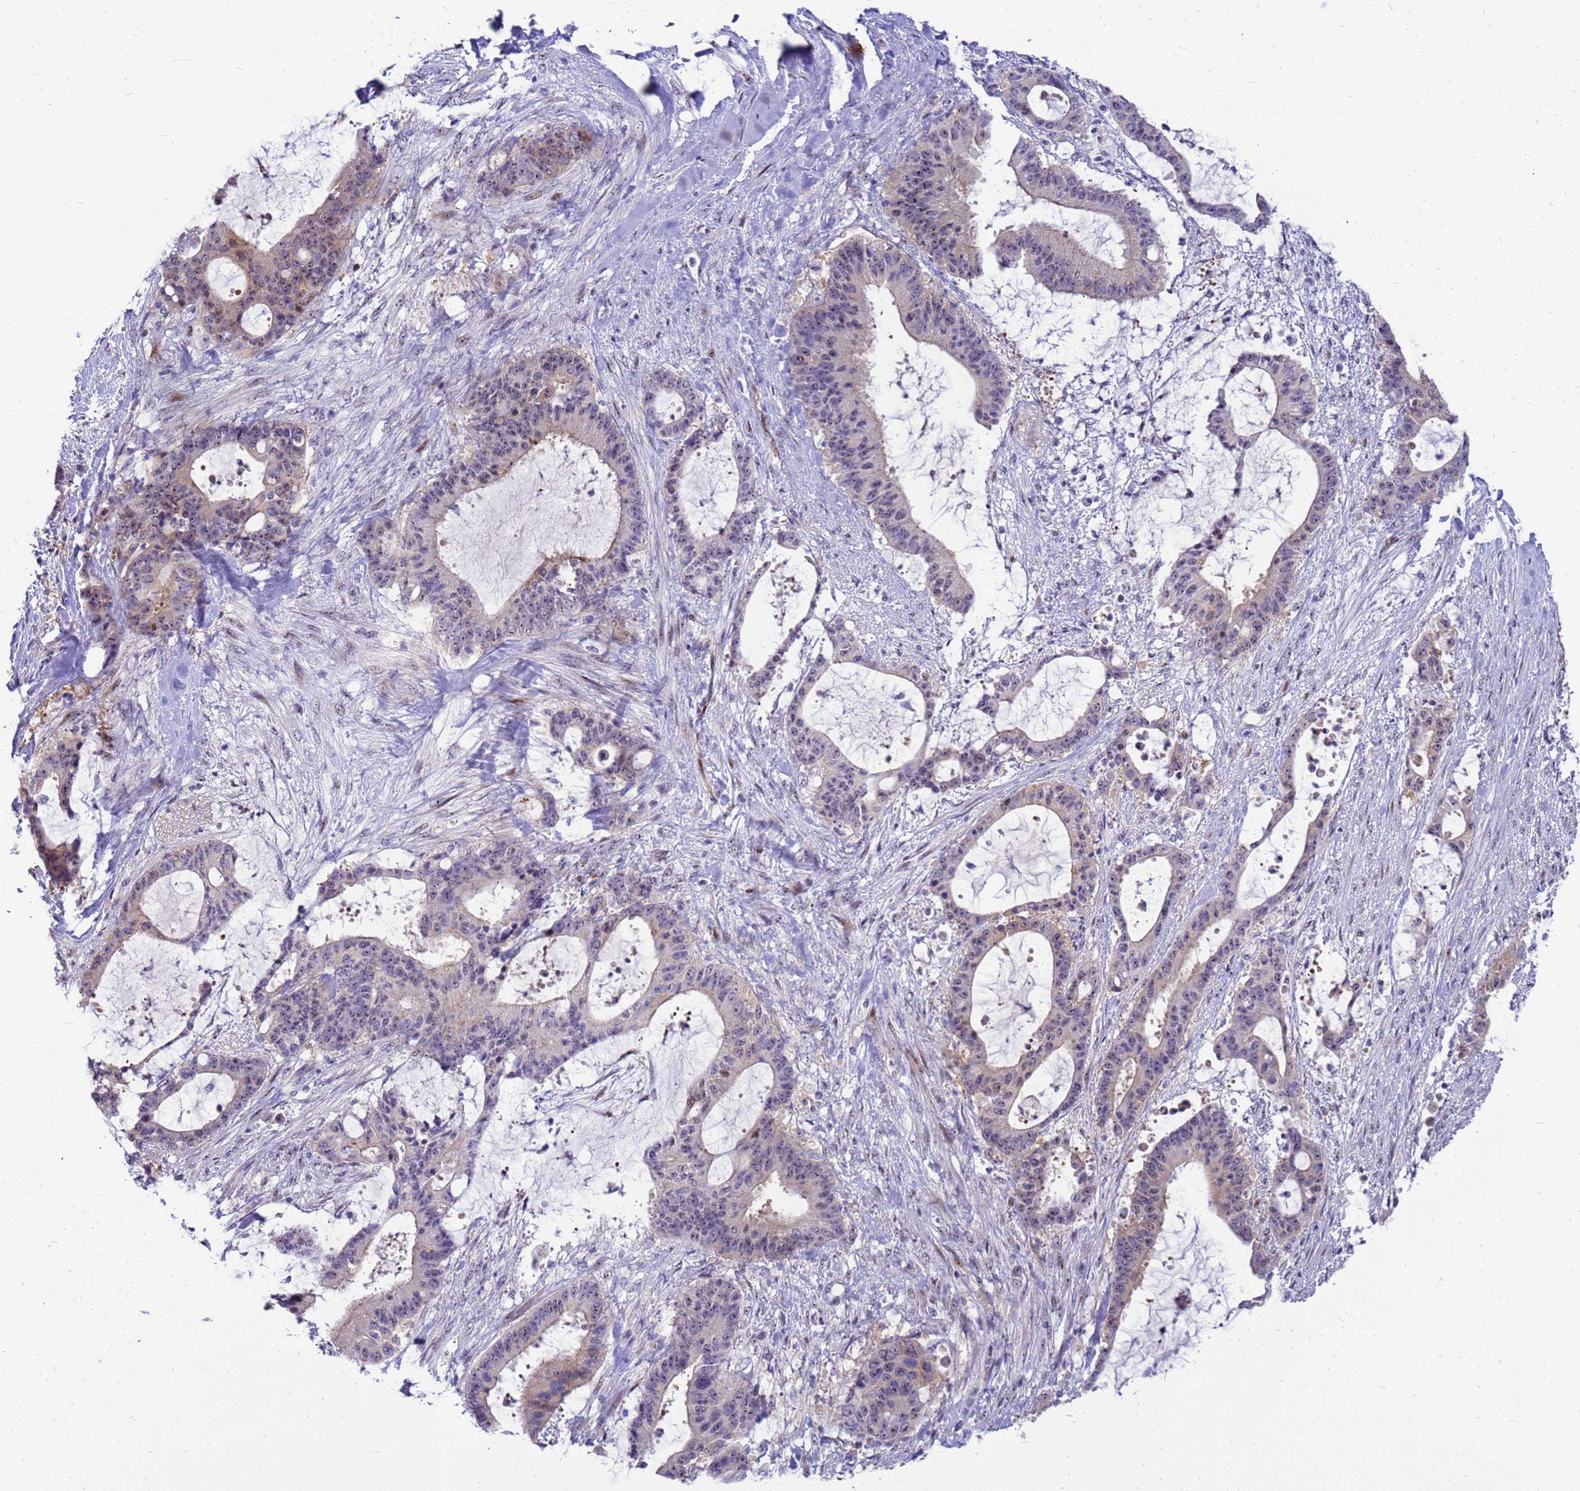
{"staining": {"intensity": "weak", "quantity": "<25%", "location": "cytoplasmic/membranous"}, "tissue": "liver cancer", "cell_type": "Tumor cells", "image_type": "cancer", "snomed": [{"axis": "morphology", "description": "Normal tissue, NOS"}, {"axis": "morphology", "description": "Cholangiocarcinoma"}, {"axis": "topography", "description": "Liver"}, {"axis": "topography", "description": "Peripheral nerve tissue"}], "caption": "This histopathology image is of liver cholangiocarcinoma stained with IHC to label a protein in brown with the nuclei are counter-stained blue. There is no expression in tumor cells.", "gene": "RSPO1", "patient": {"sex": "female", "age": 73}}